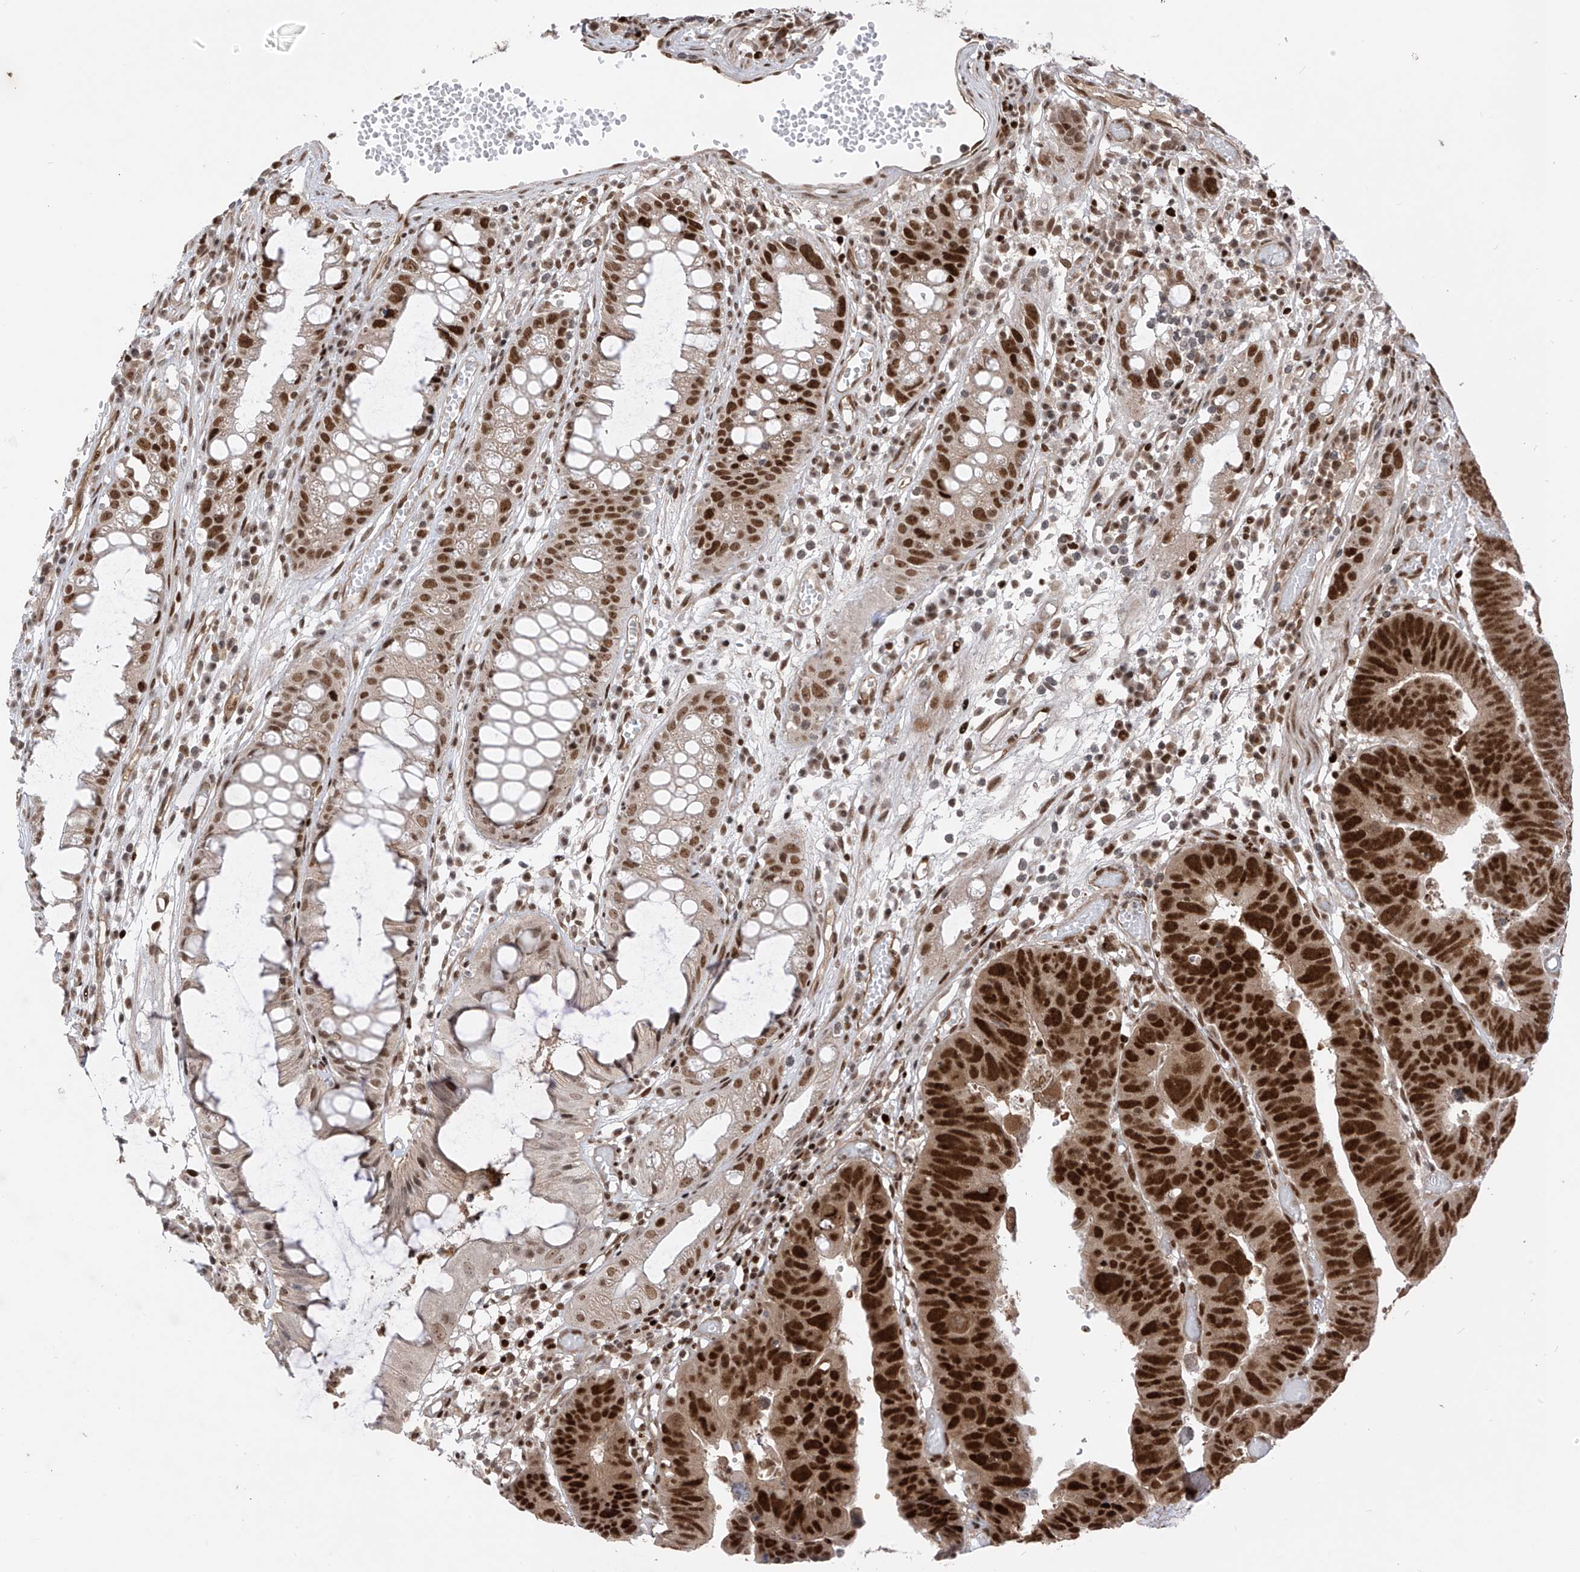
{"staining": {"intensity": "strong", "quantity": ">75%", "location": "nuclear"}, "tissue": "colorectal cancer", "cell_type": "Tumor cells", "image_type": "cancer", "snomed": [{"axis": "morphology", "description": "Adenocarcinoma, NOS"}, {"axis": "topography", "description": "Rectum"}], "caption": "Tumor cells show strong nuclear staining in approximately >75% of cells in adenocarcinoma (colorectal).", "gene": "ARHGEF3", "patient": {"sex": "female", "age": 65}}